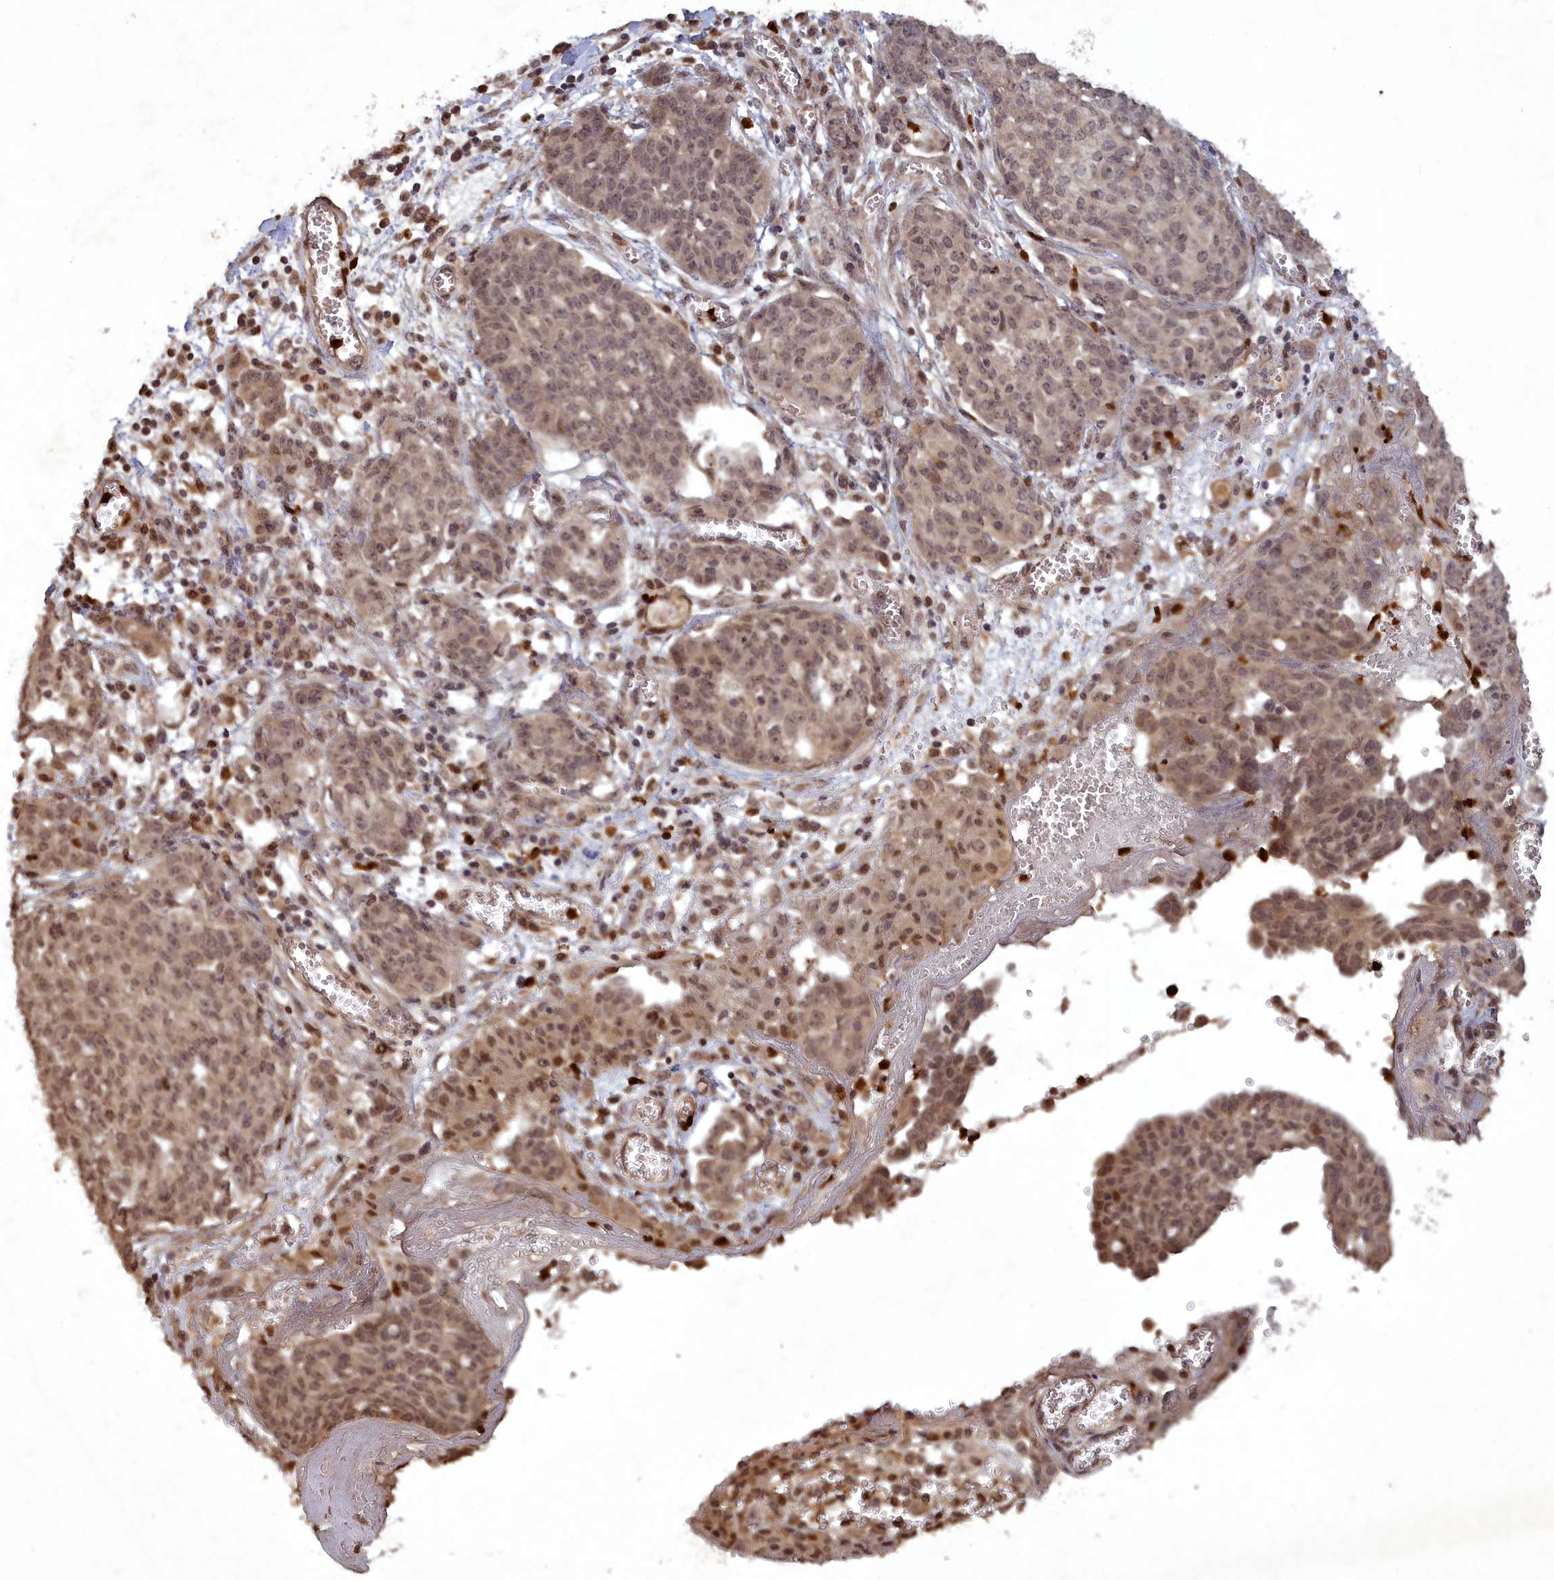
{"staining": {"intensity": "moderate", "quantity": ">75%", "location": "nuclear"}, "tissue": "ovarian cancer", "cell_type": "Tumor cells", "image_type": "cancer", "snomed": [{"axis": "morphology", "description": "Cystadenocarcinoma, serous, NOS"}, {"axis": "topography", "description": "Soft tissue"}, {"axis": "topography", "description": "Ovary"}], "caption": "The histopathology image demonstrates staining of ovarian serous cystadenocarcinoma, revealing moderate nuclear protein positivity (brown color) within tumor cells. (Brightfield microscopy of DAB IHC at high magnification).", "gene": "SRMS", "patient": {"sex": "female", "age": 57}}